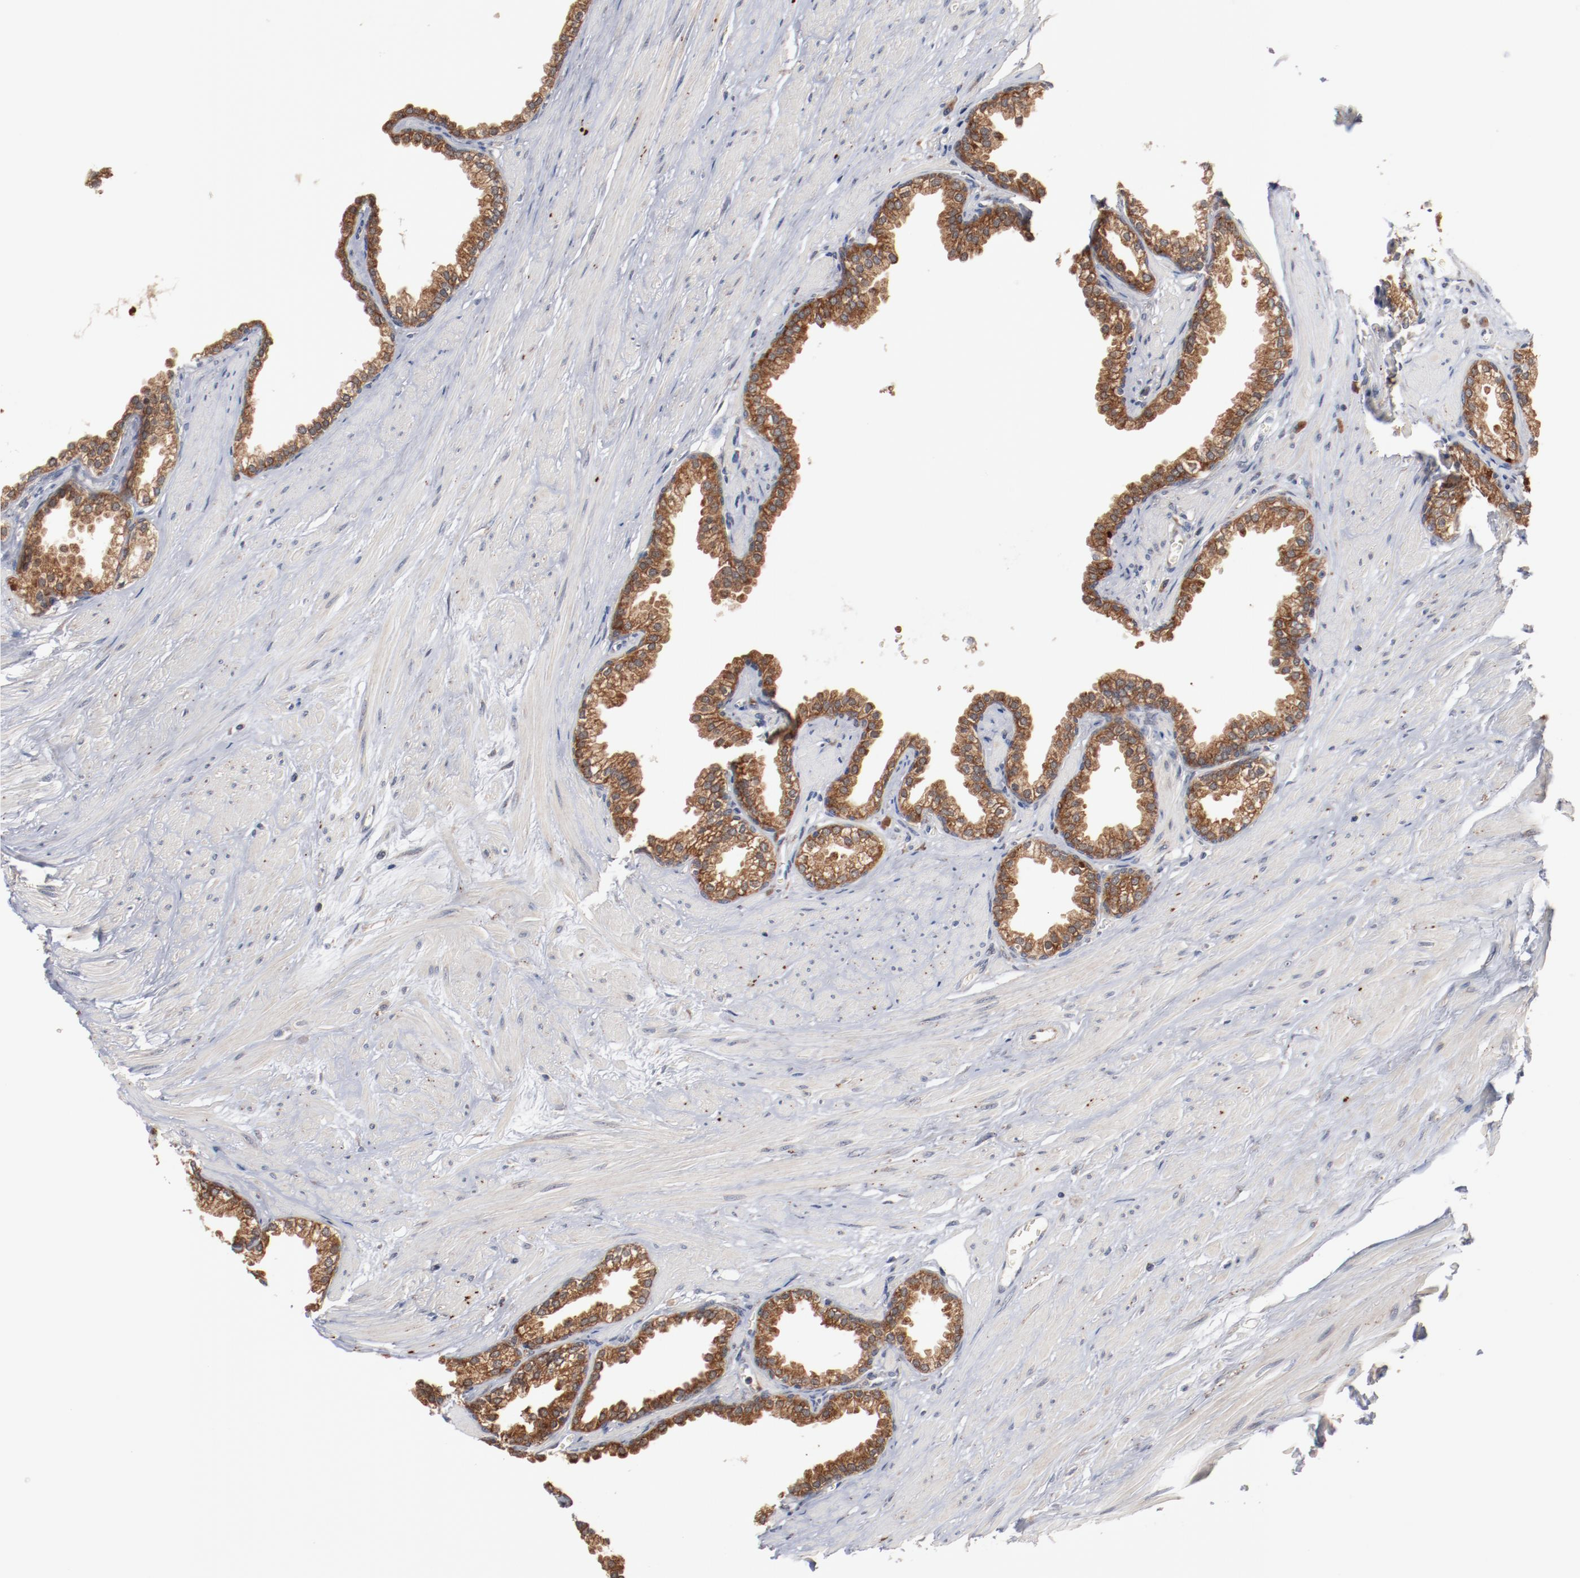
{"staining": {"intensity": "strong", "quantity": ">75%", "location": "cytoplasmic/membranous"}, "tissue": "prostate", "cell_type": "Glandular cells", "image_type": "normal", "snomed": [{"axis": "morphology", "description": "Normal tissue, NOS"}, {"axis": "topography", "description": "Prostate"}], "caption": "This histopathology image demonstrates immunohistochemistry (IHC) staining of unremarkable prostate, with high strong cytoplasmic/membranous staining in approximately >75% of glandular cells.", "gene": "RNASE11", "patient": {"sex": "male", "age": 64}}